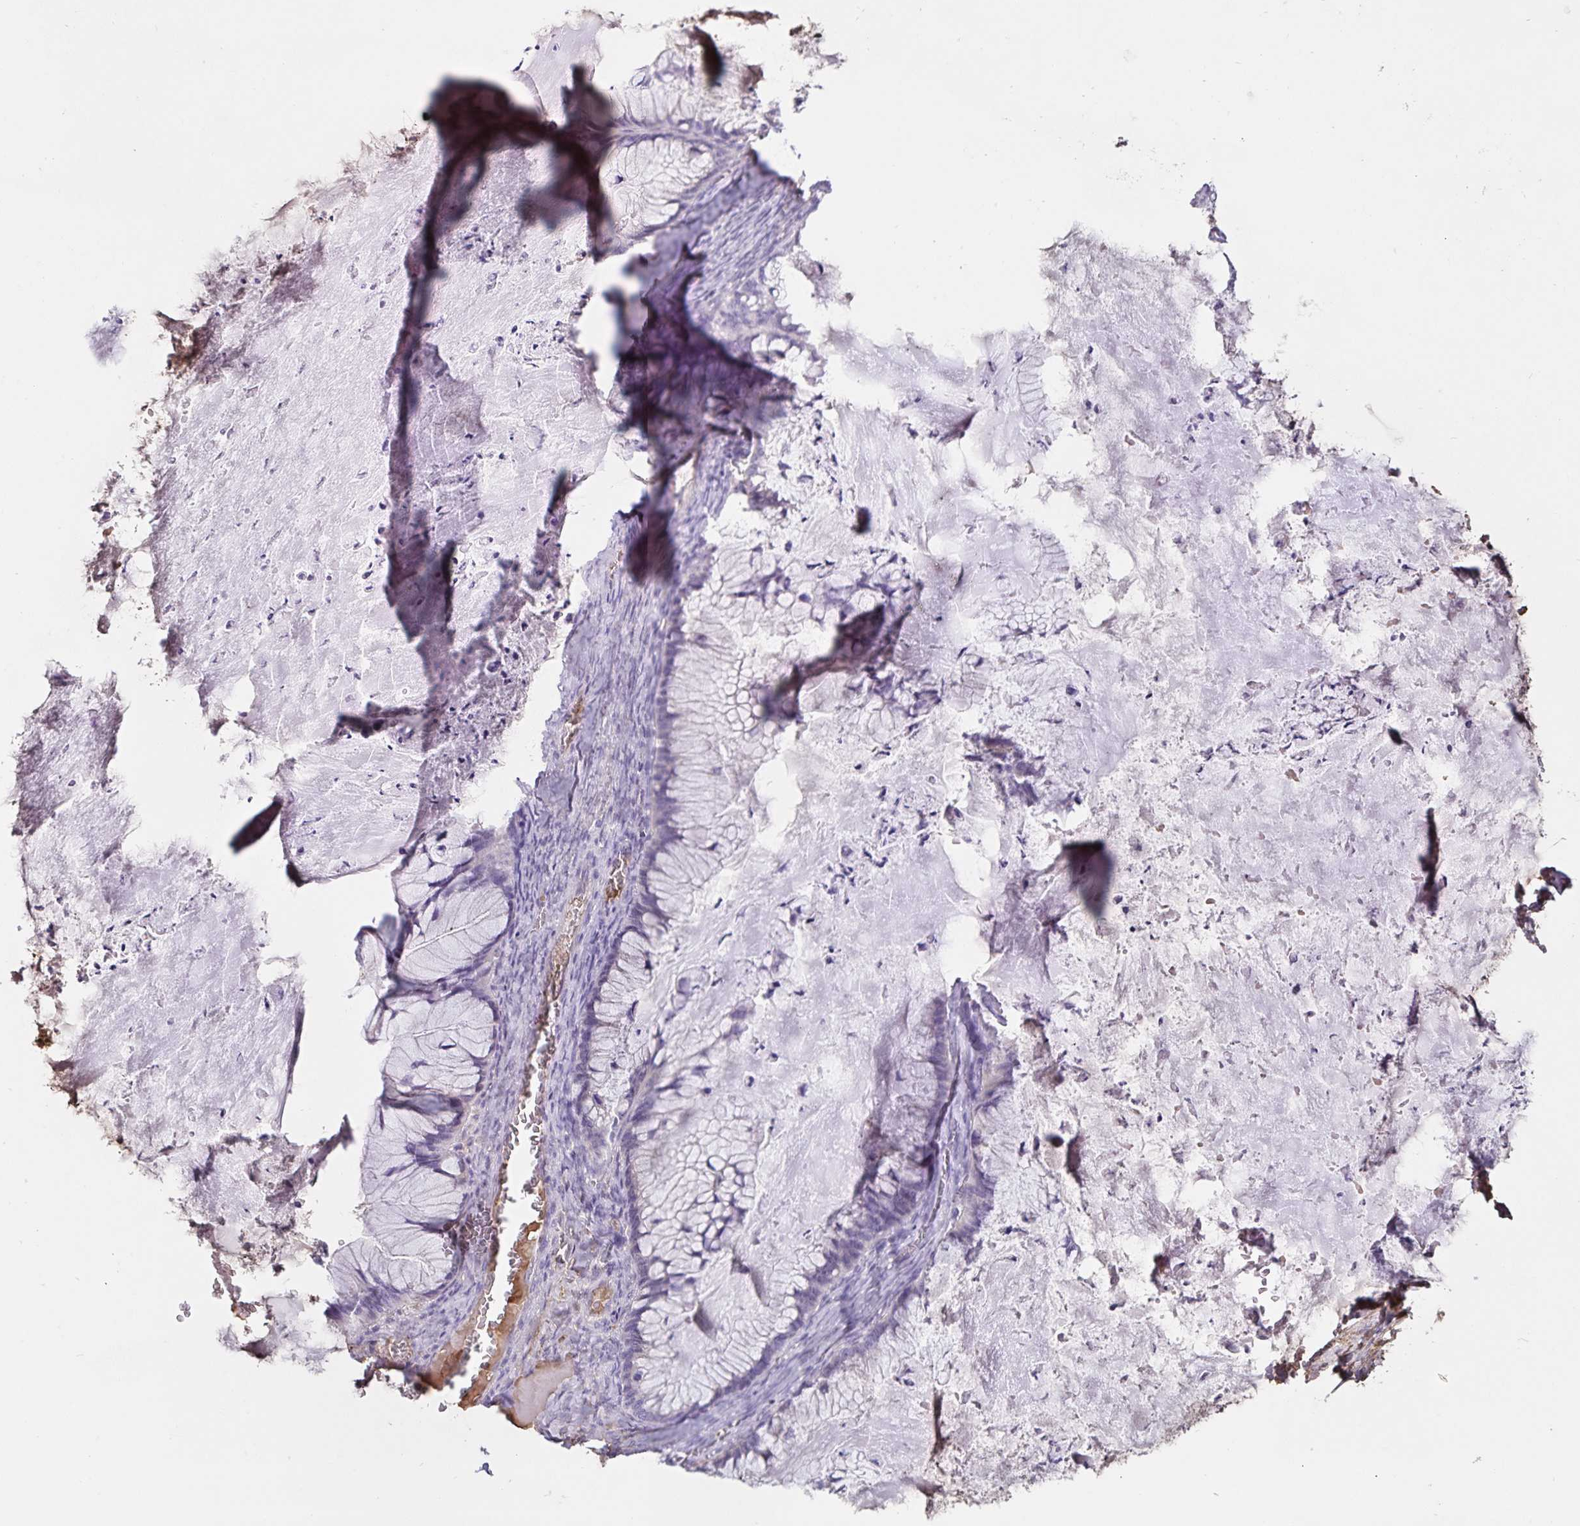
{"staining": {"intensity": "negative", "quantity": "none", "location": "none"}, "tissue": "ovarian cancer", "cell_type": "Tumor cells", "image_type": "cancer", "snomed": [{"axis": "morphology", "description": "Cystadenocarcinoma, mucinous, NOS"}, {"axis": "topography", "description": "Ovary"}], "caption": "High magnification brightfield microscopy of ovarian mucinous cystadenocarcinoma stained with DAB (3,3'-diaminobenzidine) (brown) and counterstained with hematoxylin (blue): tumor cells show no significant positivity.", "gene": "FGG", "patient": {"sex": "female", "age": 72}}